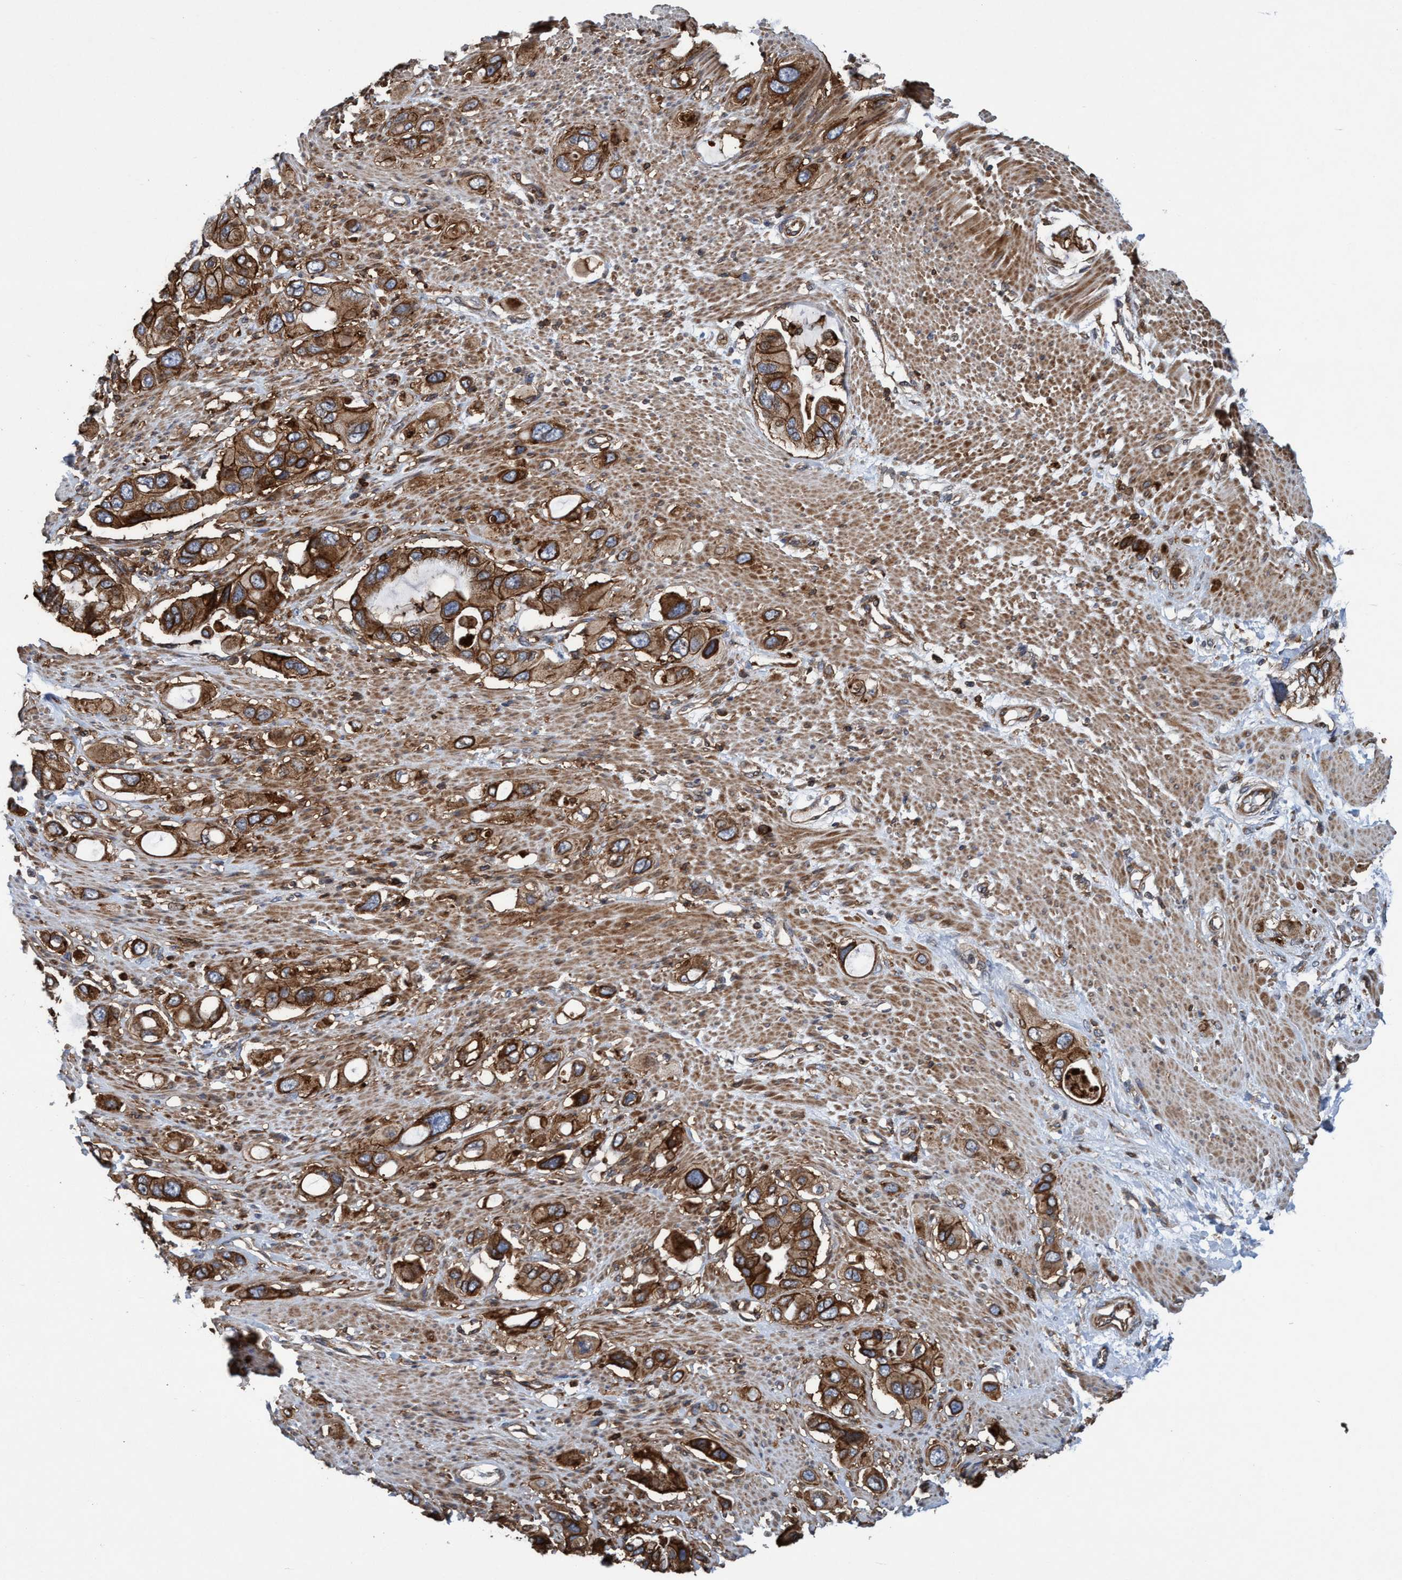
{"staining": {"intensity": "strong", "quantity": ">75%", "location": "cytoplasmic/membranous"}, "tissue": "pancreatic cancer", "cell_type": "Tumor cells", "image_type": "cancer", "snomed": [{"axis": "morphology", "description": "Adenocarcinoma, NOS"}, {"axis": "topography", "description": "Pancreas"}], "caption": "Approximately >75% of tumor cells in human pancreatic cancer (adenocarcinoma) show strong cytoplasmic/membranous protein staining as visualized by brown immunohistochemical staining.", "gene": "SLC16A3", "patient": {"sex": "female", "age": 56}}